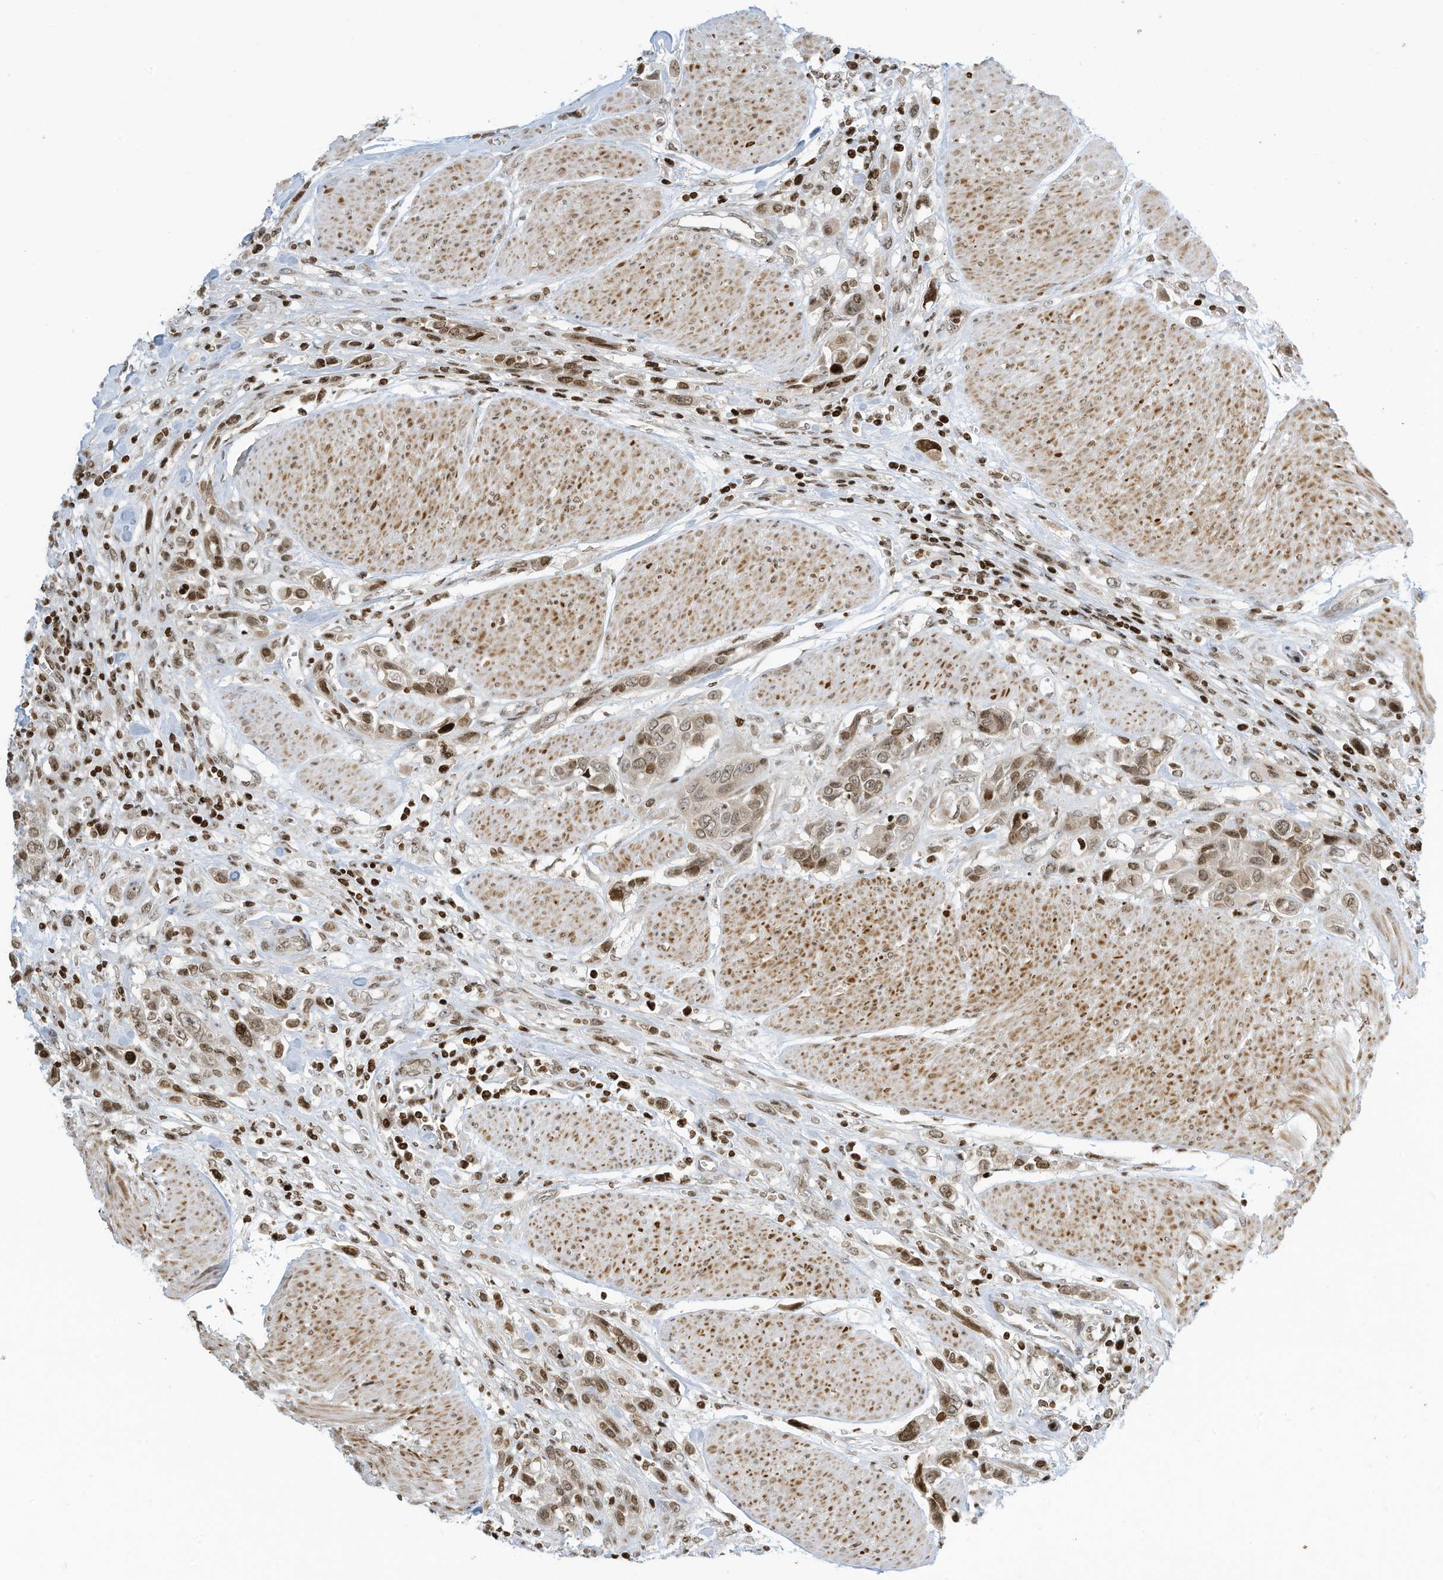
{"staining": {"intensity": "moderate", "quantity": ">75%", "location": "nuclear"}, "tissue": "urothelial cancer", "cell_type": "Tumor cells", "image_type": "cancer", "snomed": [{"axis": "morphology", "description": "Urothelial carcinoma, High grade"}, {"axis": "topography", "description": "Urinary bladder"}], "caption": "High-magnification brightfield microscopy of urothelial cancer stained with DAB (brown) and counterstained with hematoxylin (blue). tumor cells exhibit moderate nuclear staining is identified in about>75% of cells. The staining was performed using DAB (3,3'-diaminobenzidine), with brown indicating positive protein expression. Nuclei are stained blue with hematoxylin.", "gene": "ADI1", "patient": {"sex": "male", "age": 50}}